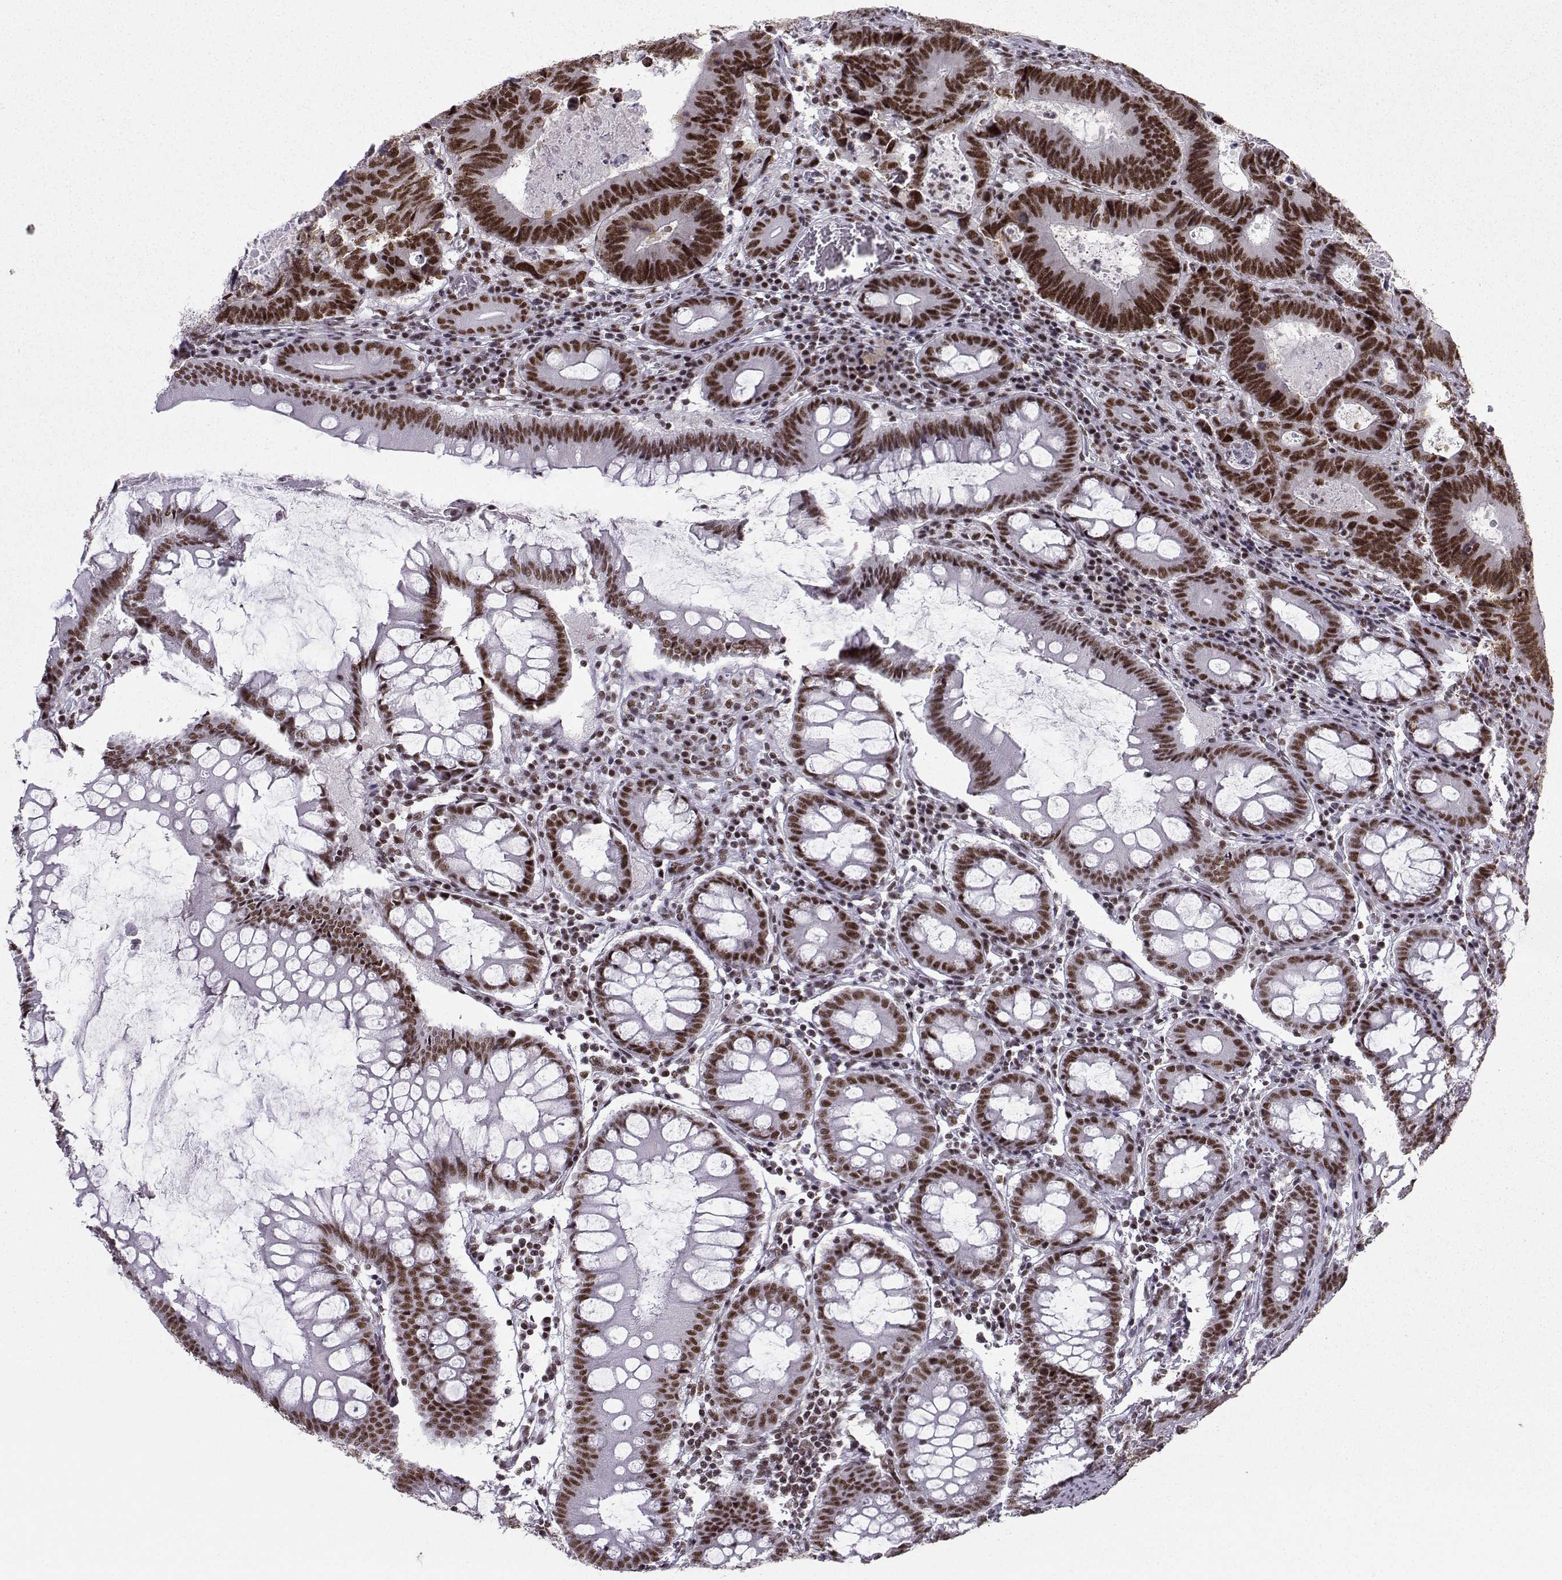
{"staining": {"intensity": "strong", "quantity": "25%-75%", "location": "nuclear"}, "tissue": "colorectal cancer", "cell_type": "Tumor cells", "image_type": "cancer", "snomed": [{"axis": "morphology", "description": "Adenocarcinoma, NOS"}, {"axis": "topography", "description": "Colon"}], "caption": "Adenocarcinoma (colorectal) was stained to show a protein in brown. There is high levels of strong nuclear positivity in about 25%-75% of tumor cells.", "gene": "SNRPB2", "patient": {"sex": "female", "age": 82}}